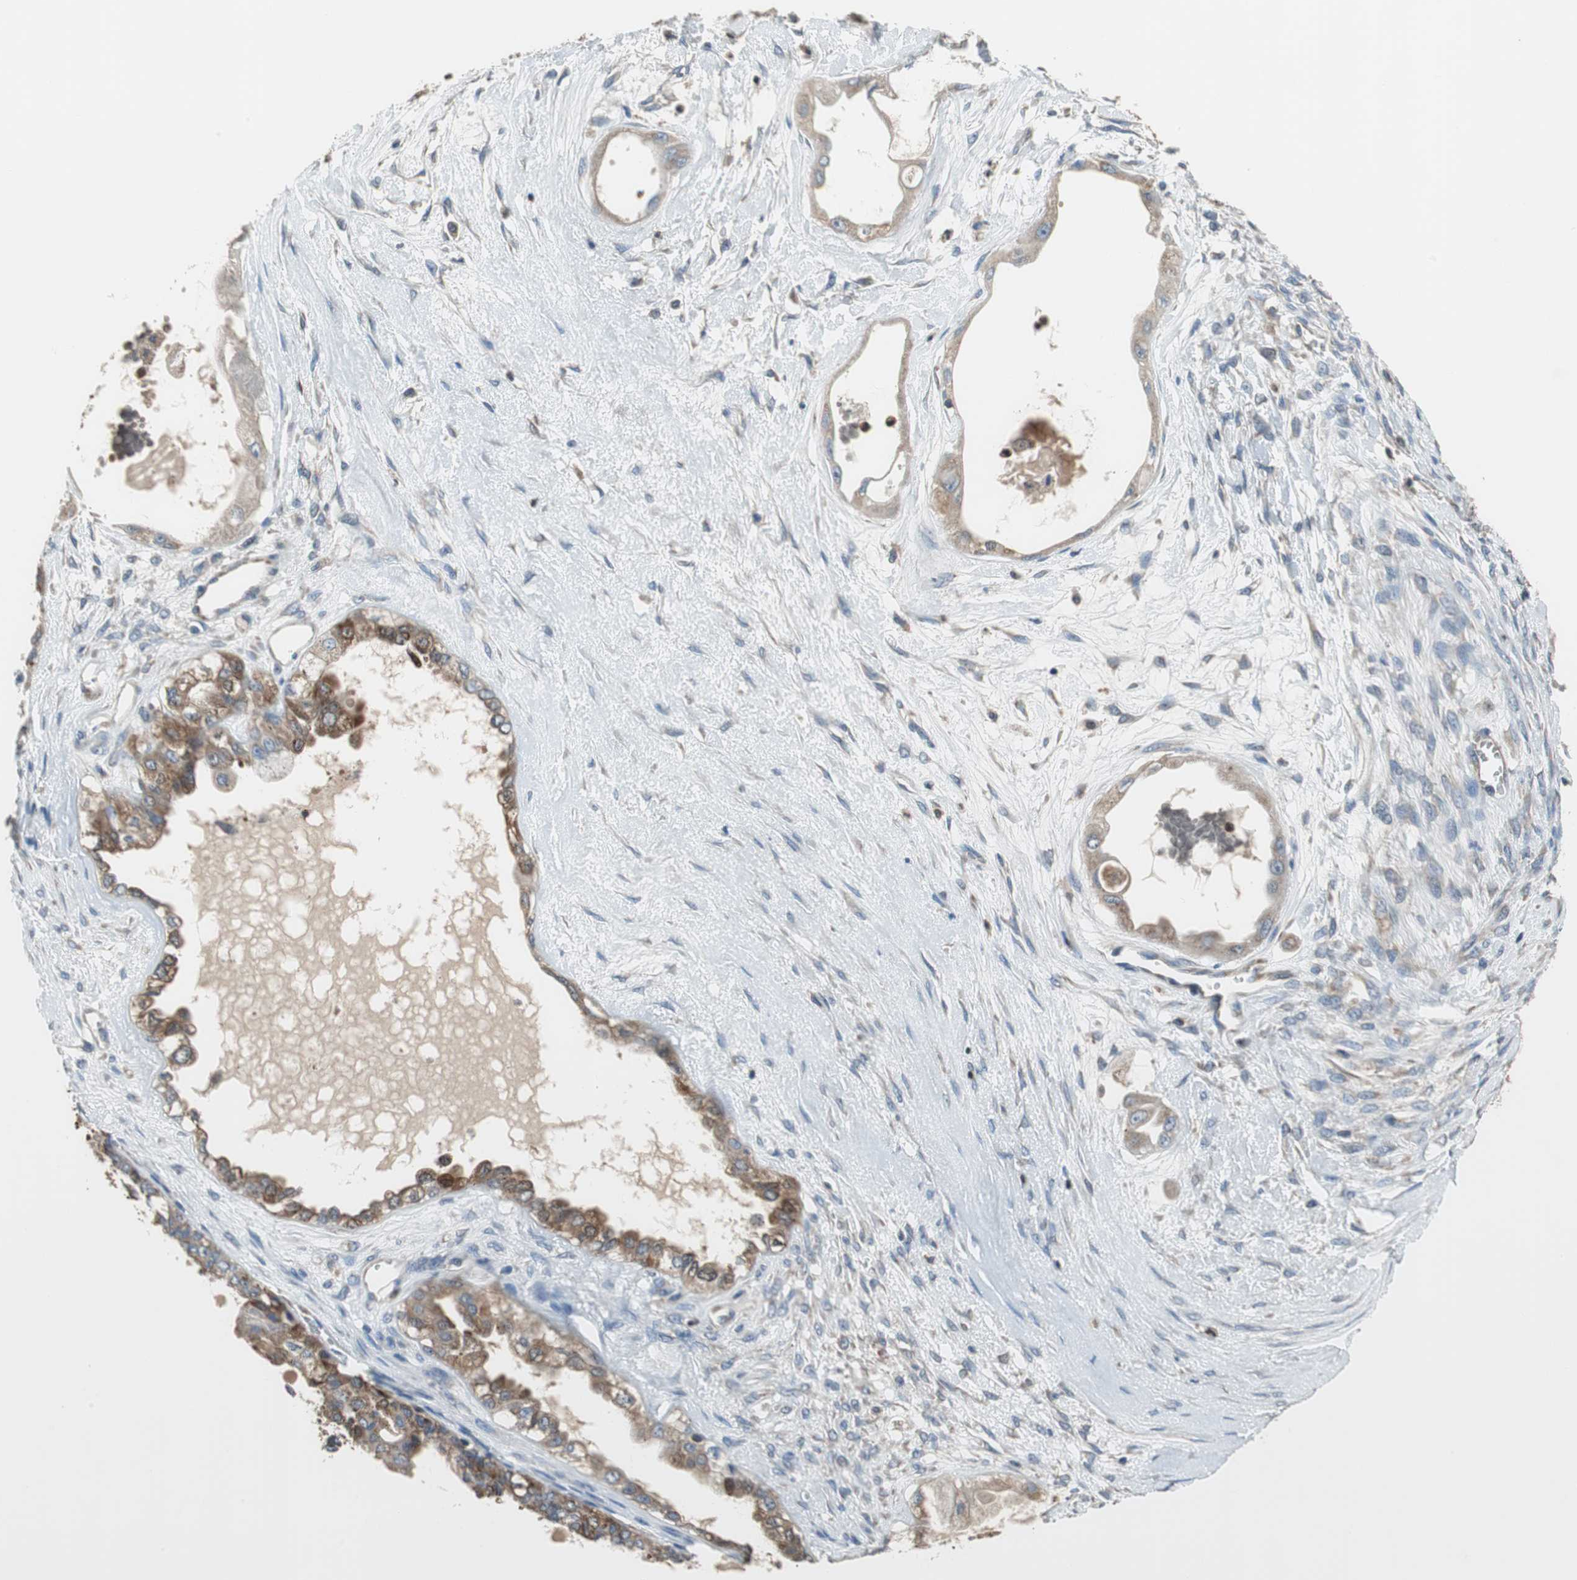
{"staining": {"intensity": "strong", "quantity": ">75%", "location": "cytoplasmic/membranous,nuclear"}, "tissue": "ovarian cancer", "cell_type": "Tumor cells", "image_type": "cancer", "snomed": [{"axis": "morphology", "description": "Carcinoma, NOS"}, {"axis": "morphology", "description": "Carcinoma, endometroid"}, {"axis": "topography", "description": "Ovary"}], "caption": "Protein expression analysis of ovarian cancer demonstrates strong cytoplasmic/membranous and nuclear expression in about >75% of tumor cells.", "gene": "PI4KB", "patient": {"sex": "female", "age": 50}}